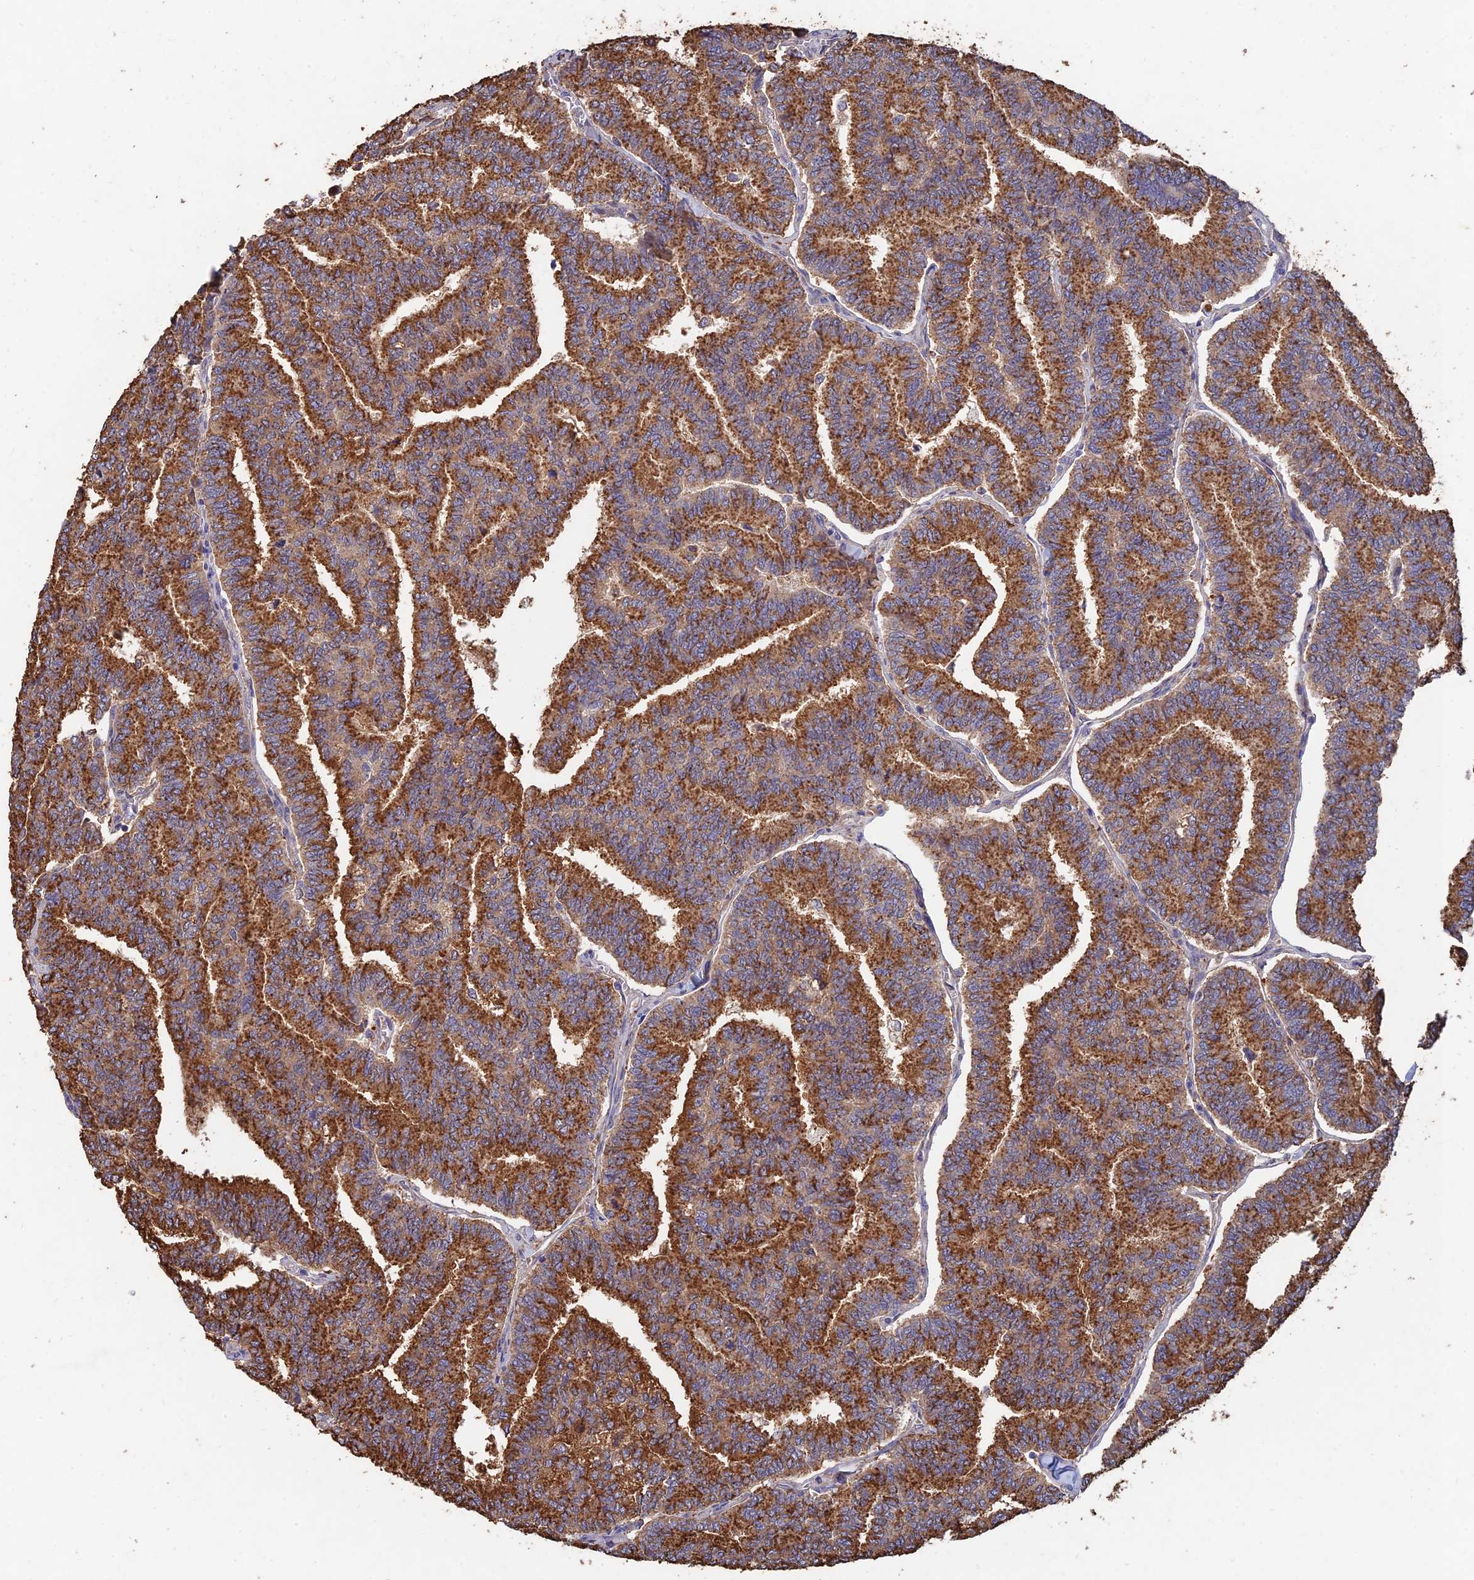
{"staining": {"intensity": "strong", "quantity": ">75%", "location": "cytoplasmic/membranous"}, "tissue": "thyroid cancer", "cell_type": "Tumor cells", "image_type": "cancer", "snomed": [{"axis": "morphology", "description": "Papillary adenocarcinoma, NOS"}, {"axis": "topography", "description": "Thyroid gland"}], "caption": "A micrograph of human papillary adenocarcinoma (thyroid) stained for a protein shows strong cytoplasmic/membranous brown staining in tumor cells.", "gene": "SLC38A11", "patient": {"sex": "female", "age": 35}}